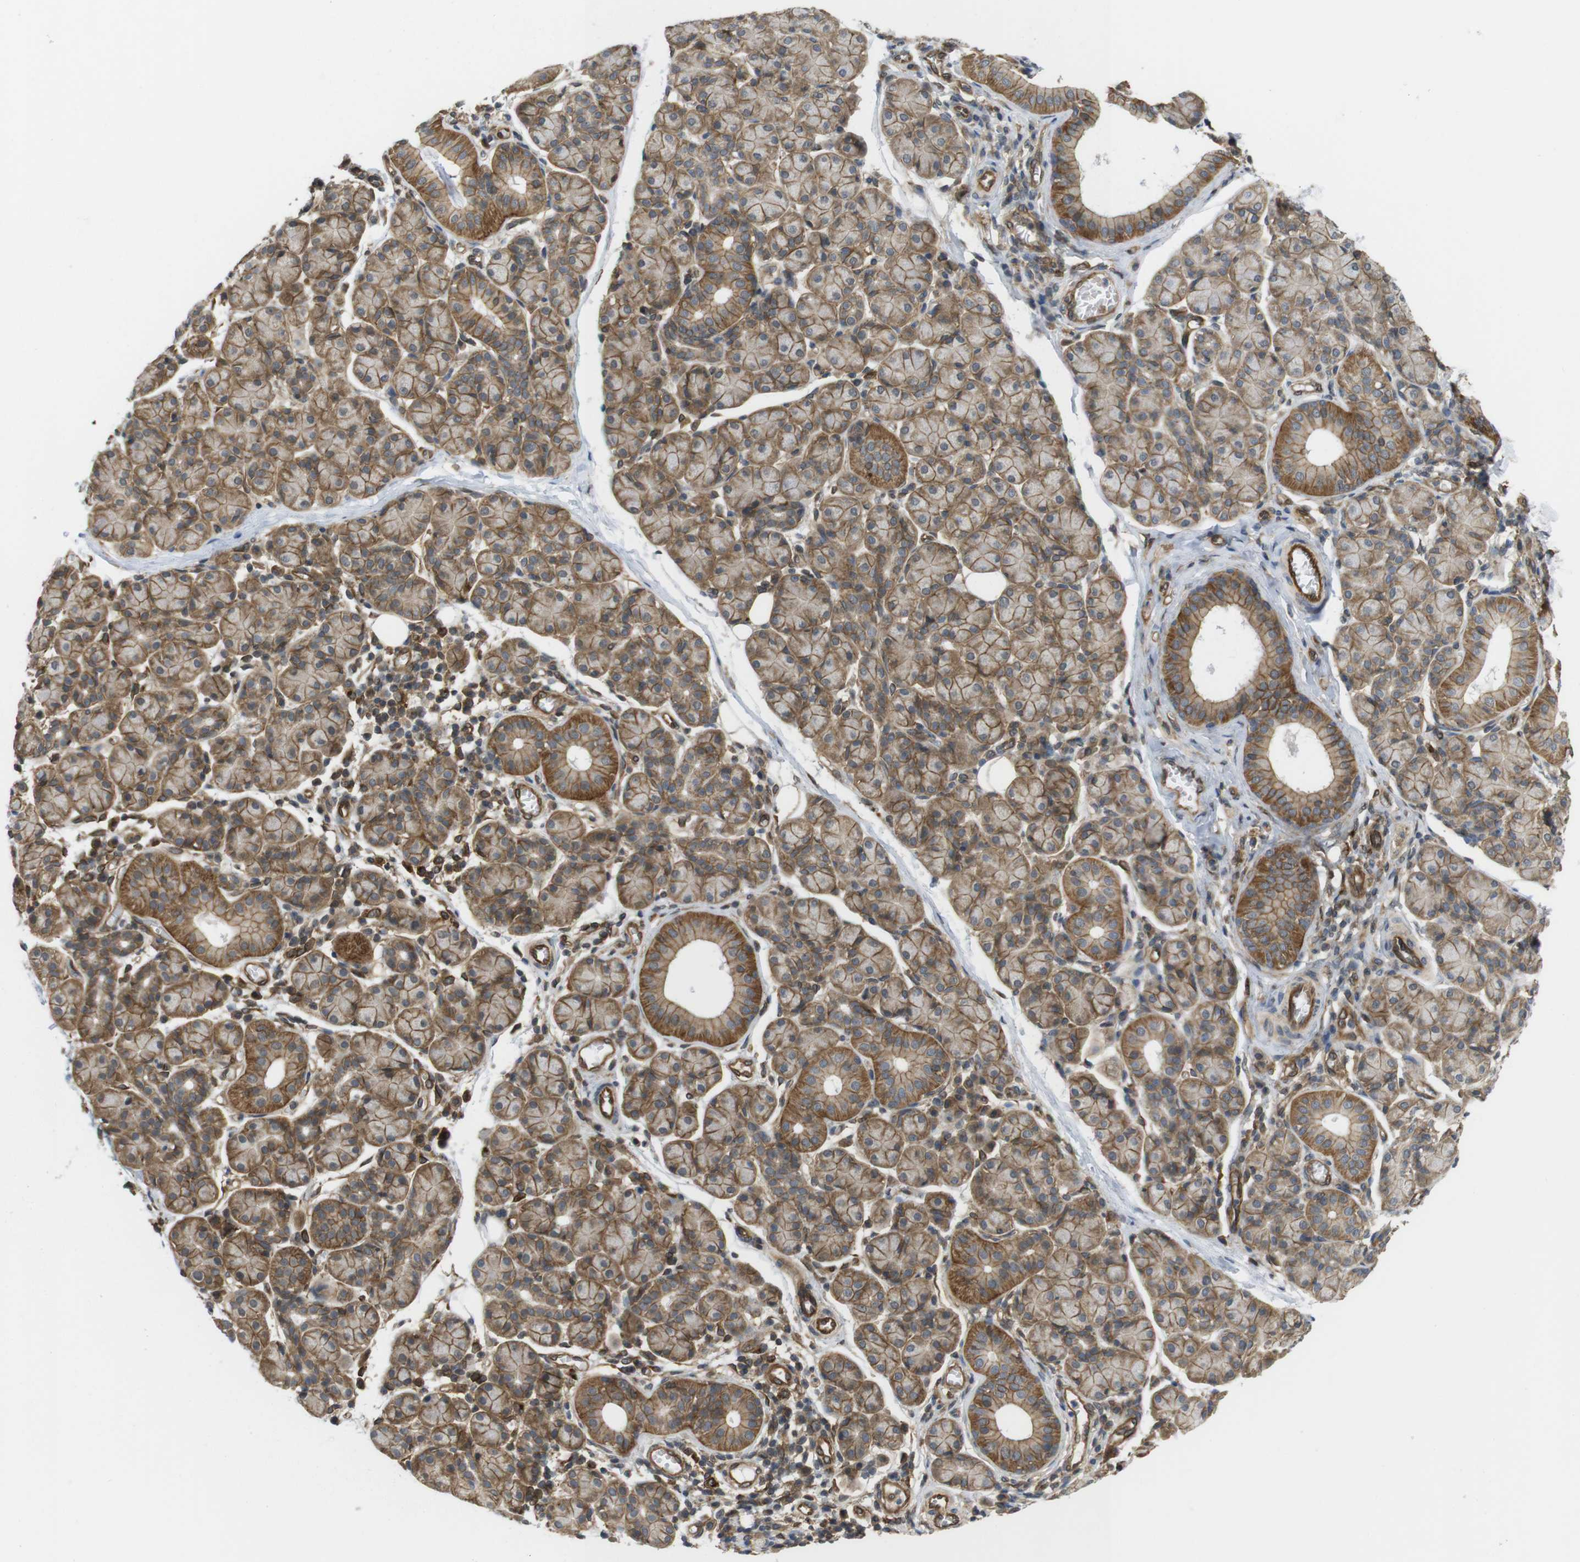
{"staining": {"intensity": "moderate", "quantity": ">75%", "location": "cytoplasmic/membranous"}, "tissue": "salivary gland", "cell_type": "Glandular cells", "image_type": "normal", "snomed": [{"axis": "morphology", "description": "Normal tissue, NOS"}, {"axis": "morphology", "description": "Inflammation, NOS"}, {"axis": "topography", "description": "Lymph node"}, {"axis": "topography", "description": "Salivary gland"}], "caption": "Immunohistochemistry micrograph of benign human salivary gland stained for a protein (brown), which exhibits medium levels of moderate cytoplasmic/membranous staining in approximately >75% of glandular cells.", "gene": "ZDHHC5", "patient": {"sex": "male", "age": 3}}